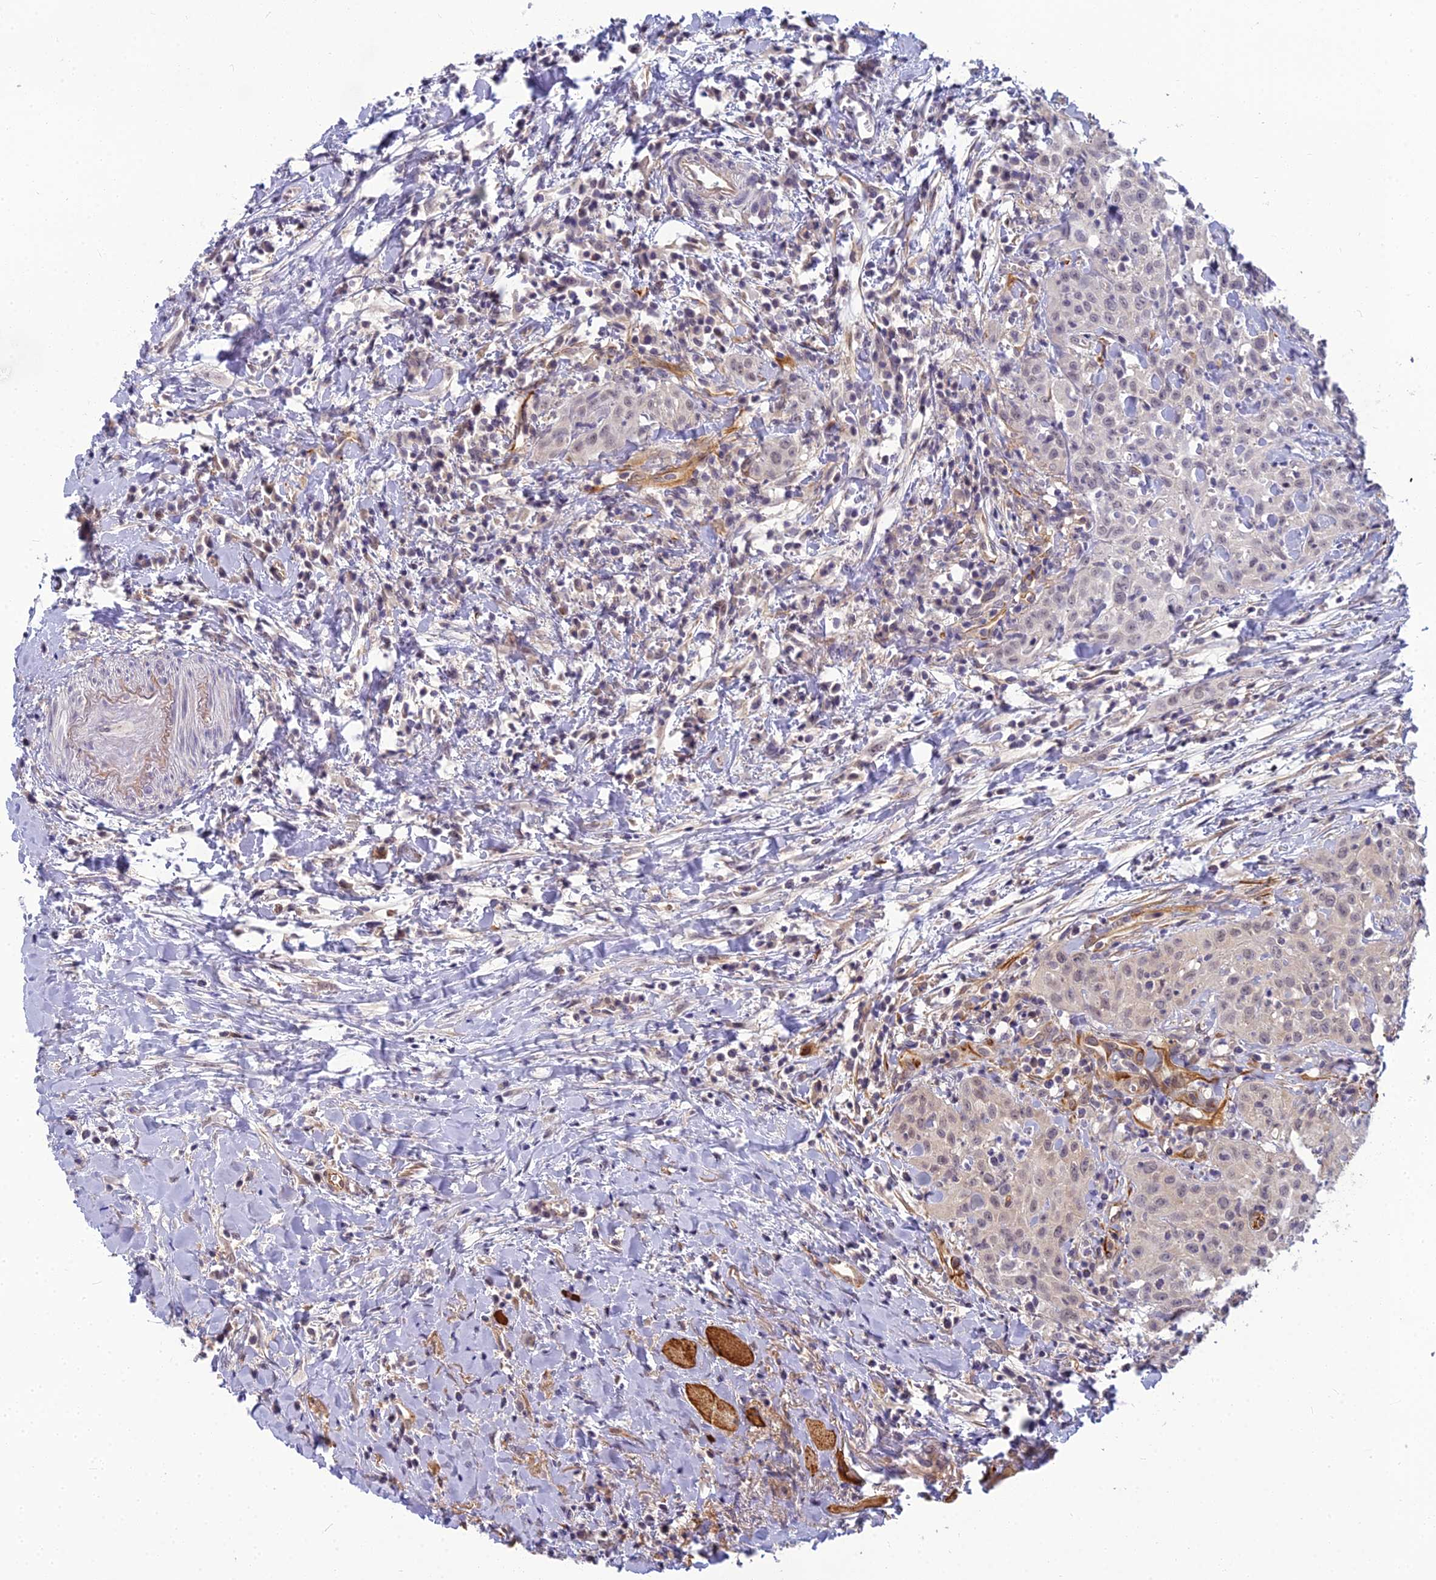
{"staining": {"intensity": "weak", "quantity": ">75%", "location": "cytoplasmic/membranous,nuclear"}, "tissue": "head and neck cancer", "cell_type": "Tumor cells", "image_type": "cancer", "snomed": [{"axis": "morphology", "description": "Squamous cell carcinoma, NOS"}, {"axis": "topography", "description": "Head-Neck"}], "caption": "Brown immunohistochemical staining in human head and neck squamous cell carcinoma exhibits weak cytoplasmic/membranous and nuclear positivity in about >75% of tumor cells.", "gene": "RGL3", "patient": {"sex": "female", "age": 70}}